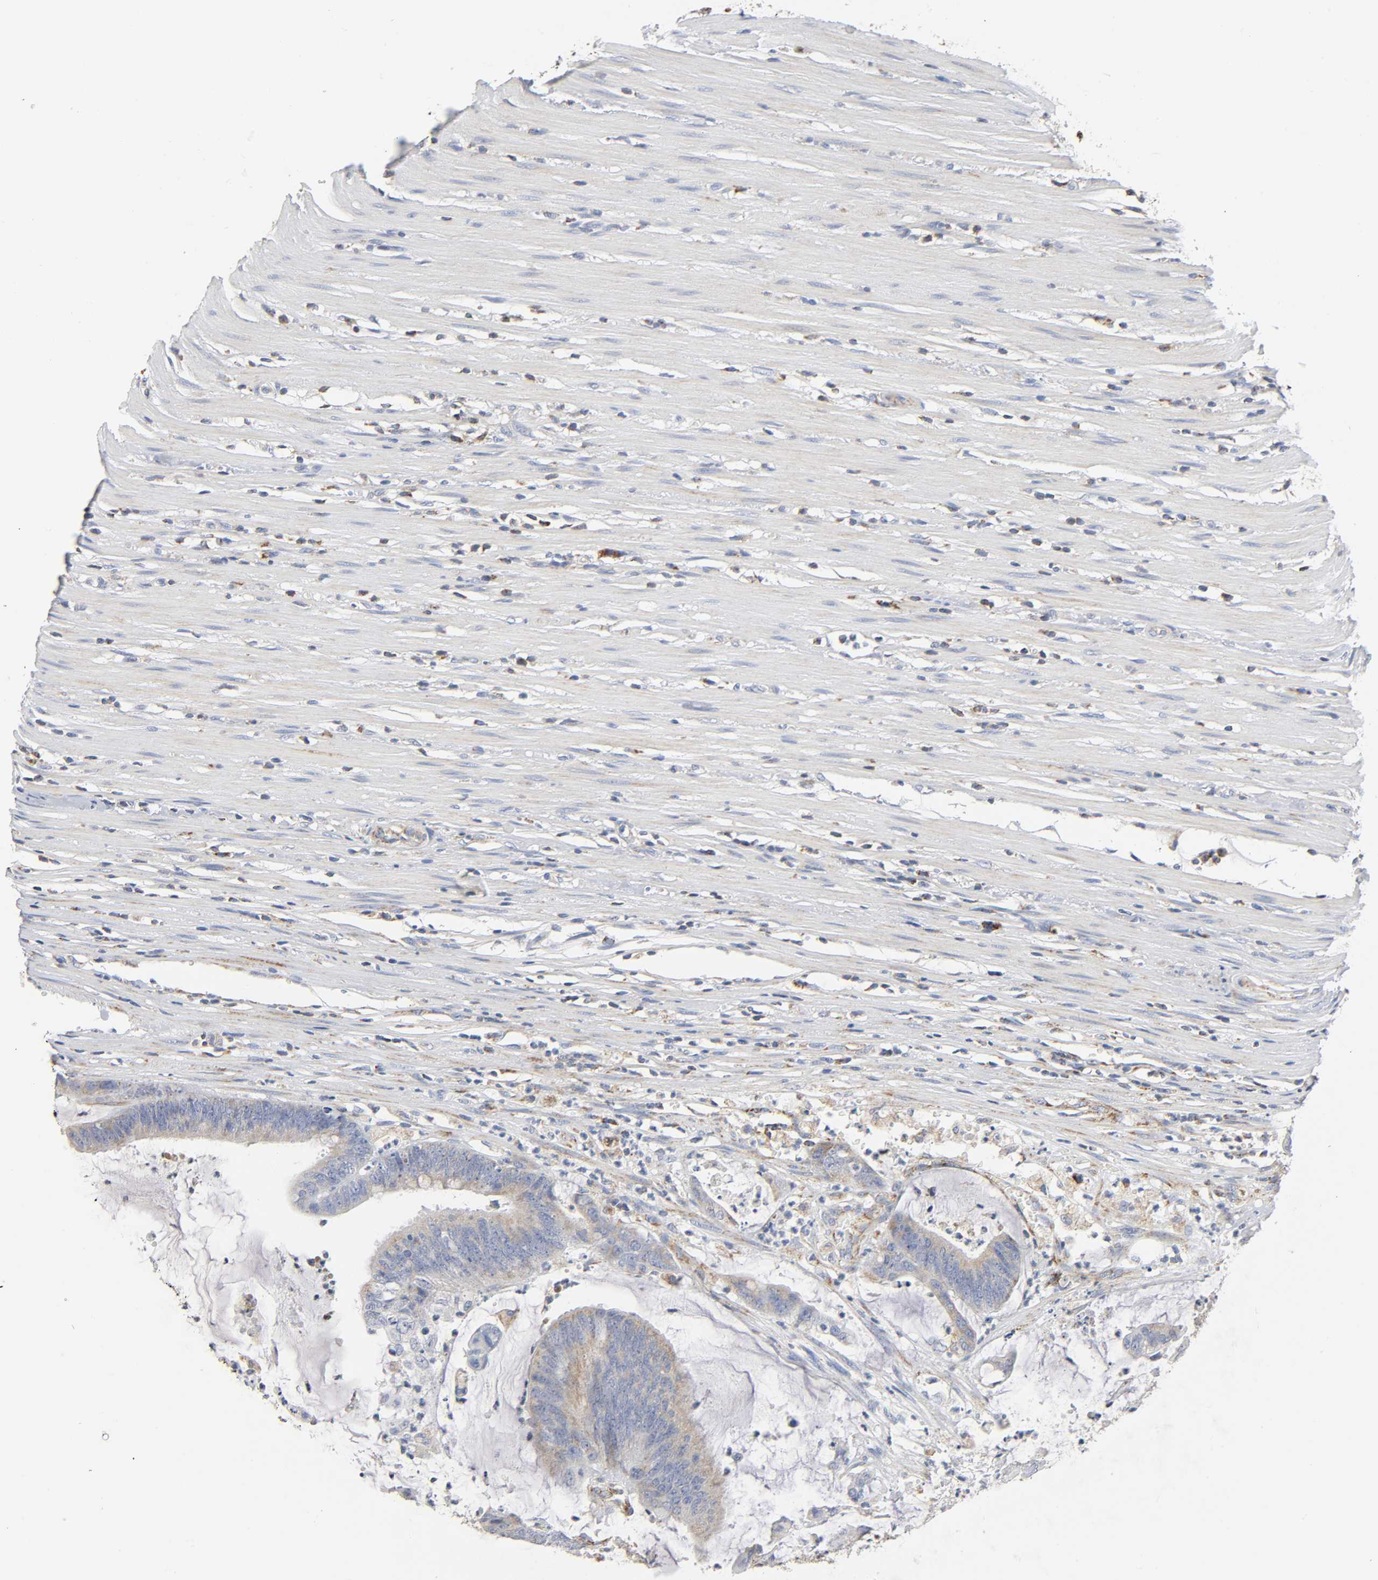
{"staining": {"intensity": "weak", "quantity": ">75%", "location": "cytoplasmic/membranous"}, "tissue": "colorectal cancer", "cell_type": "Tumor cells", "image_type": "cancer", "snomed": [{"axis": "morphology", "description": "Adenocarcinoma, NOS"}, {"axis": "topography", "description": "Rectum"}], "caption": "IHC micrograph of neoplastic tissue: adenocarcinoma (colorectal) stained using IHC reveals low levels of weak protein expression localized specifically in the cytoplasmic/membranous of tumor cells, appearing as a cytoplasmic/membranous brown color.", "gene": "BAK1", "patient": {"sex": "female", "age": 66}}